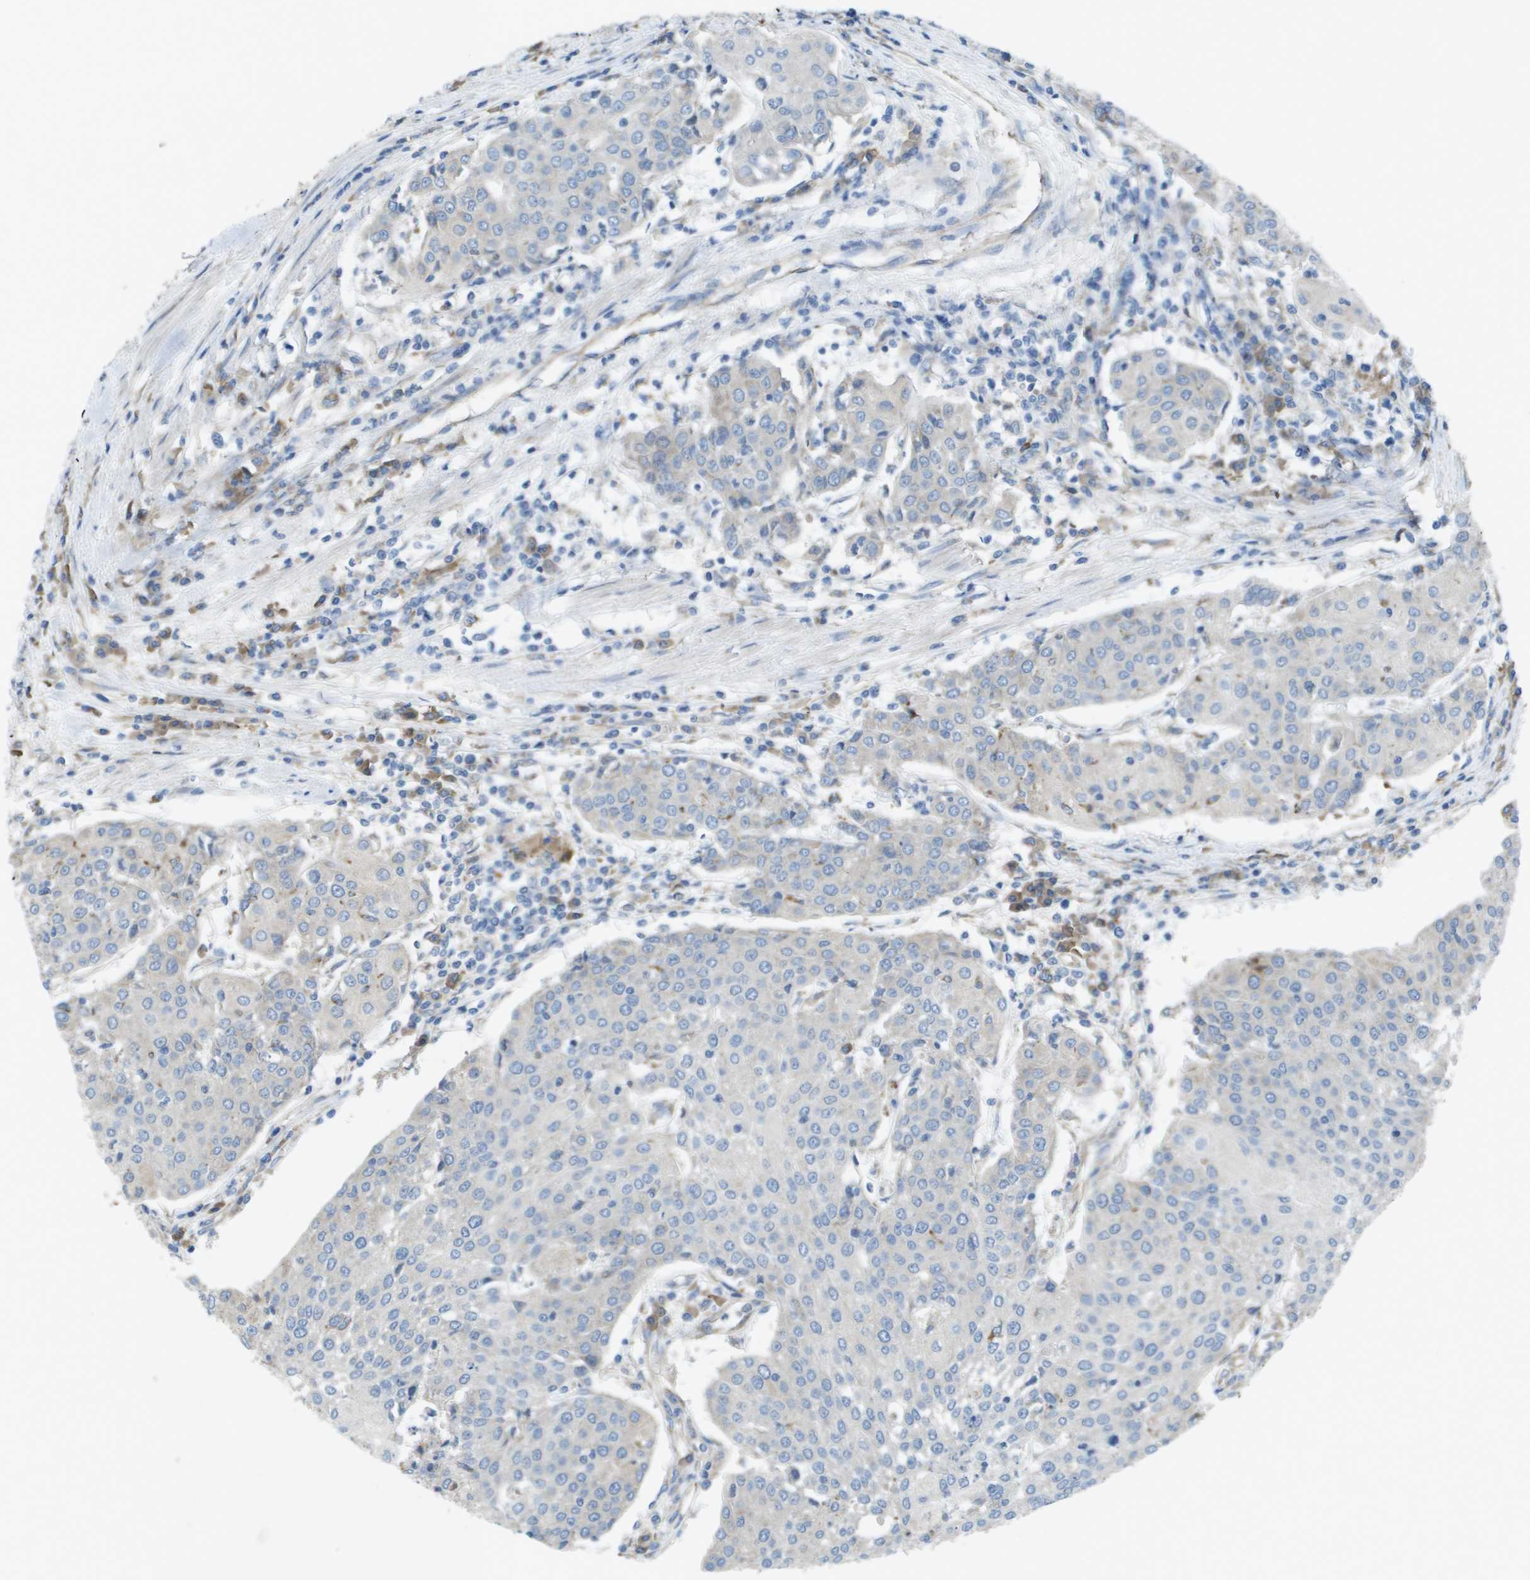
{"staining": {"intensity": "negative", "quantity": "none", "location": "none"}, "tissue": "urothelial cancer", "cell_type": "Tumor cells", "image_type": "cancer", "snomed": [{"axis": "morphology", "description": "Urothelial carcinoma, High grade"}, {"axis": "topography", "description": "Urinary bladder"}], "caption": "High power microscopy micrograph of an immunohistochemistry (IHC) micrograph of high-grade urothelial carcinoma, revealing no significant staining in tumor cells.", "gene": "CLCN2", "patient": {"sex": "female", "age": 85}}